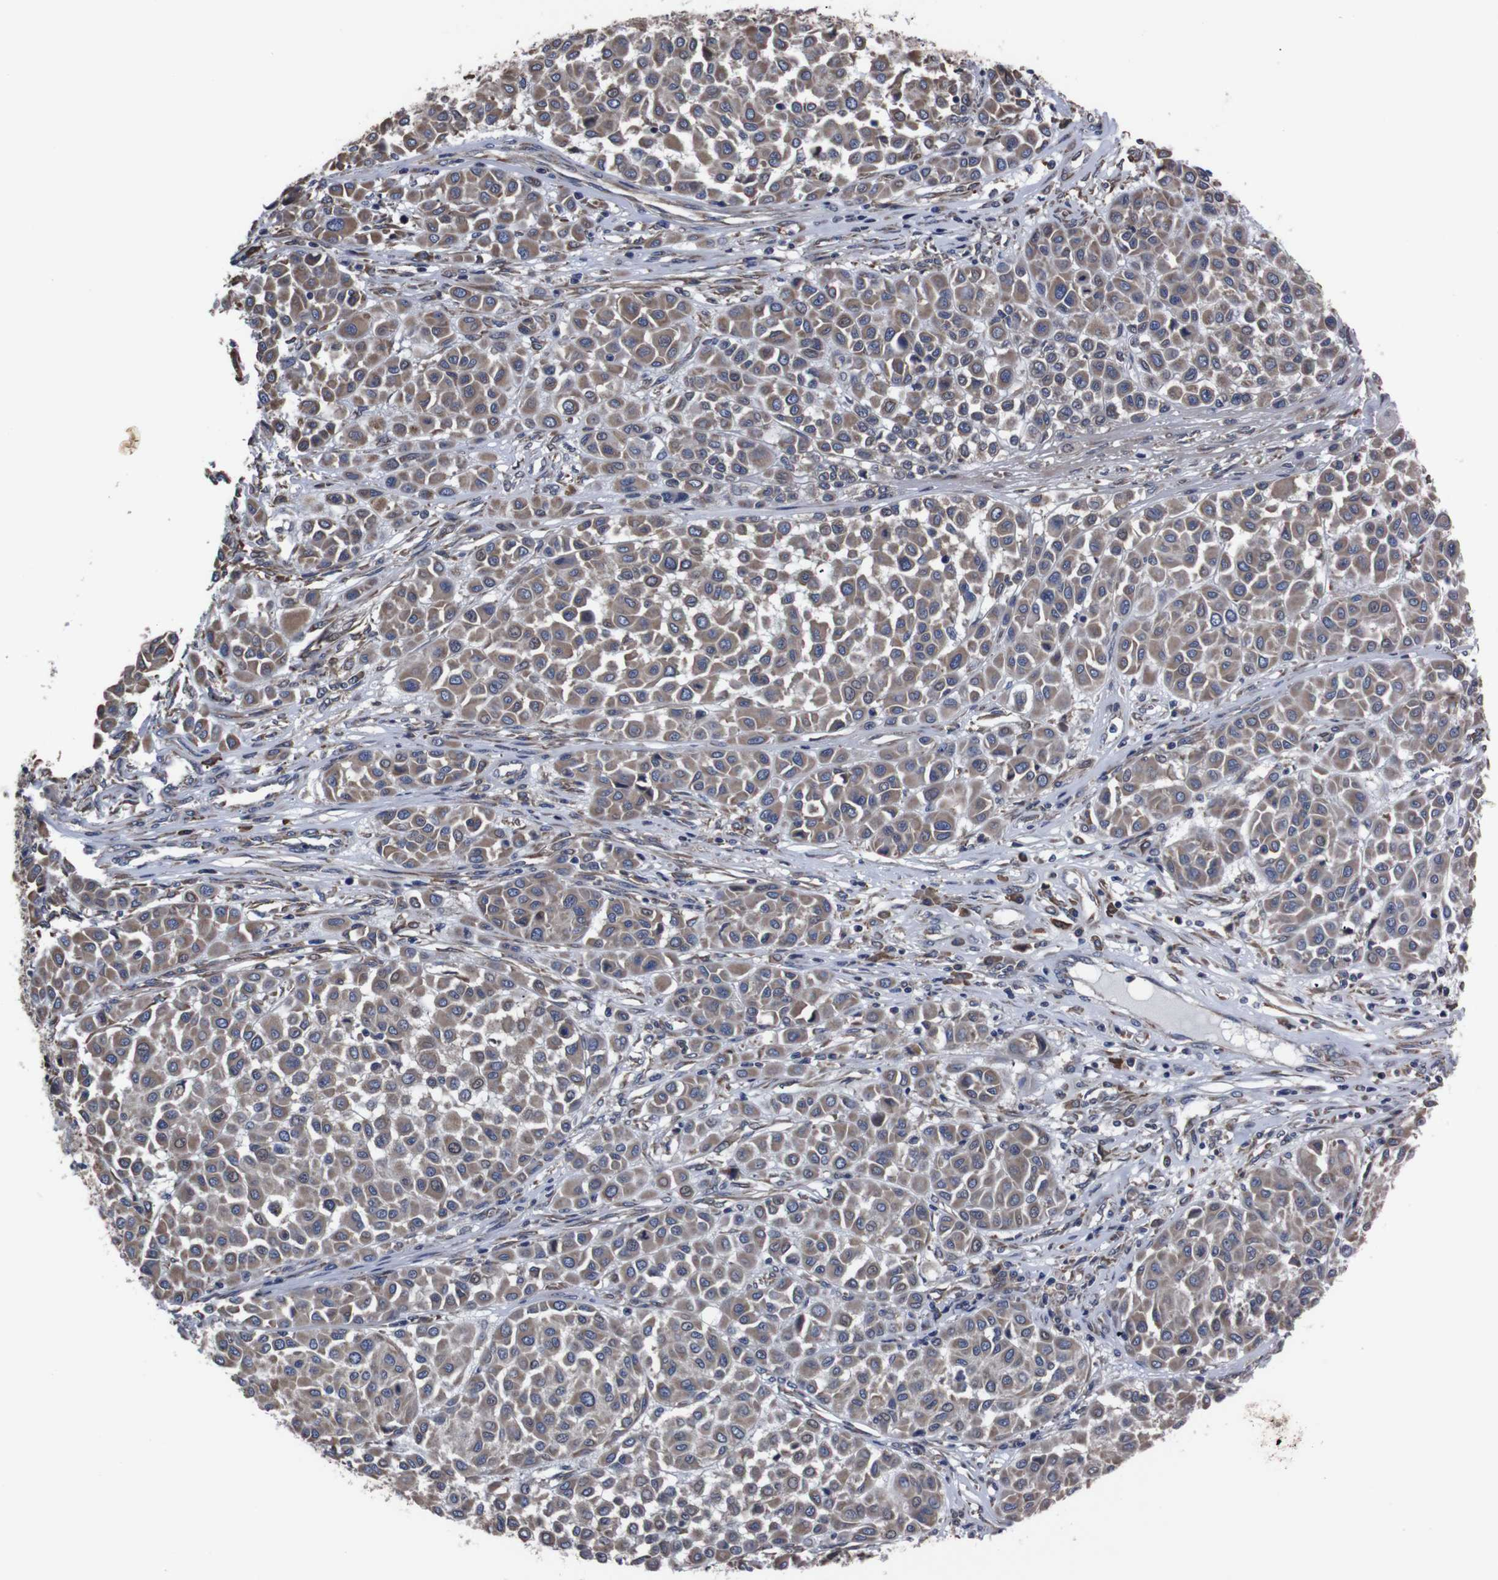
{"staining": {"intensity": "moderate", "quantity": ">75%", "location": "cytoplasmic/membranous"}, "tissue": "melanoma", "cell_type": "Tumor cells", "image_type": "cancer", "snomed": [{"axis": "morphology", "description": "Malignant melanoma, Metastatic site"}, {"axis": "topography", "description": "Soft tissue"}], "caption": "A brown stain highlights moderate cytoplasmic/membranous expression of a protein in malignant melanoma (metastatic site) tumor cells.", "gene": "SIGMAR1", "patient": {"sex": "male", "age": 41}}